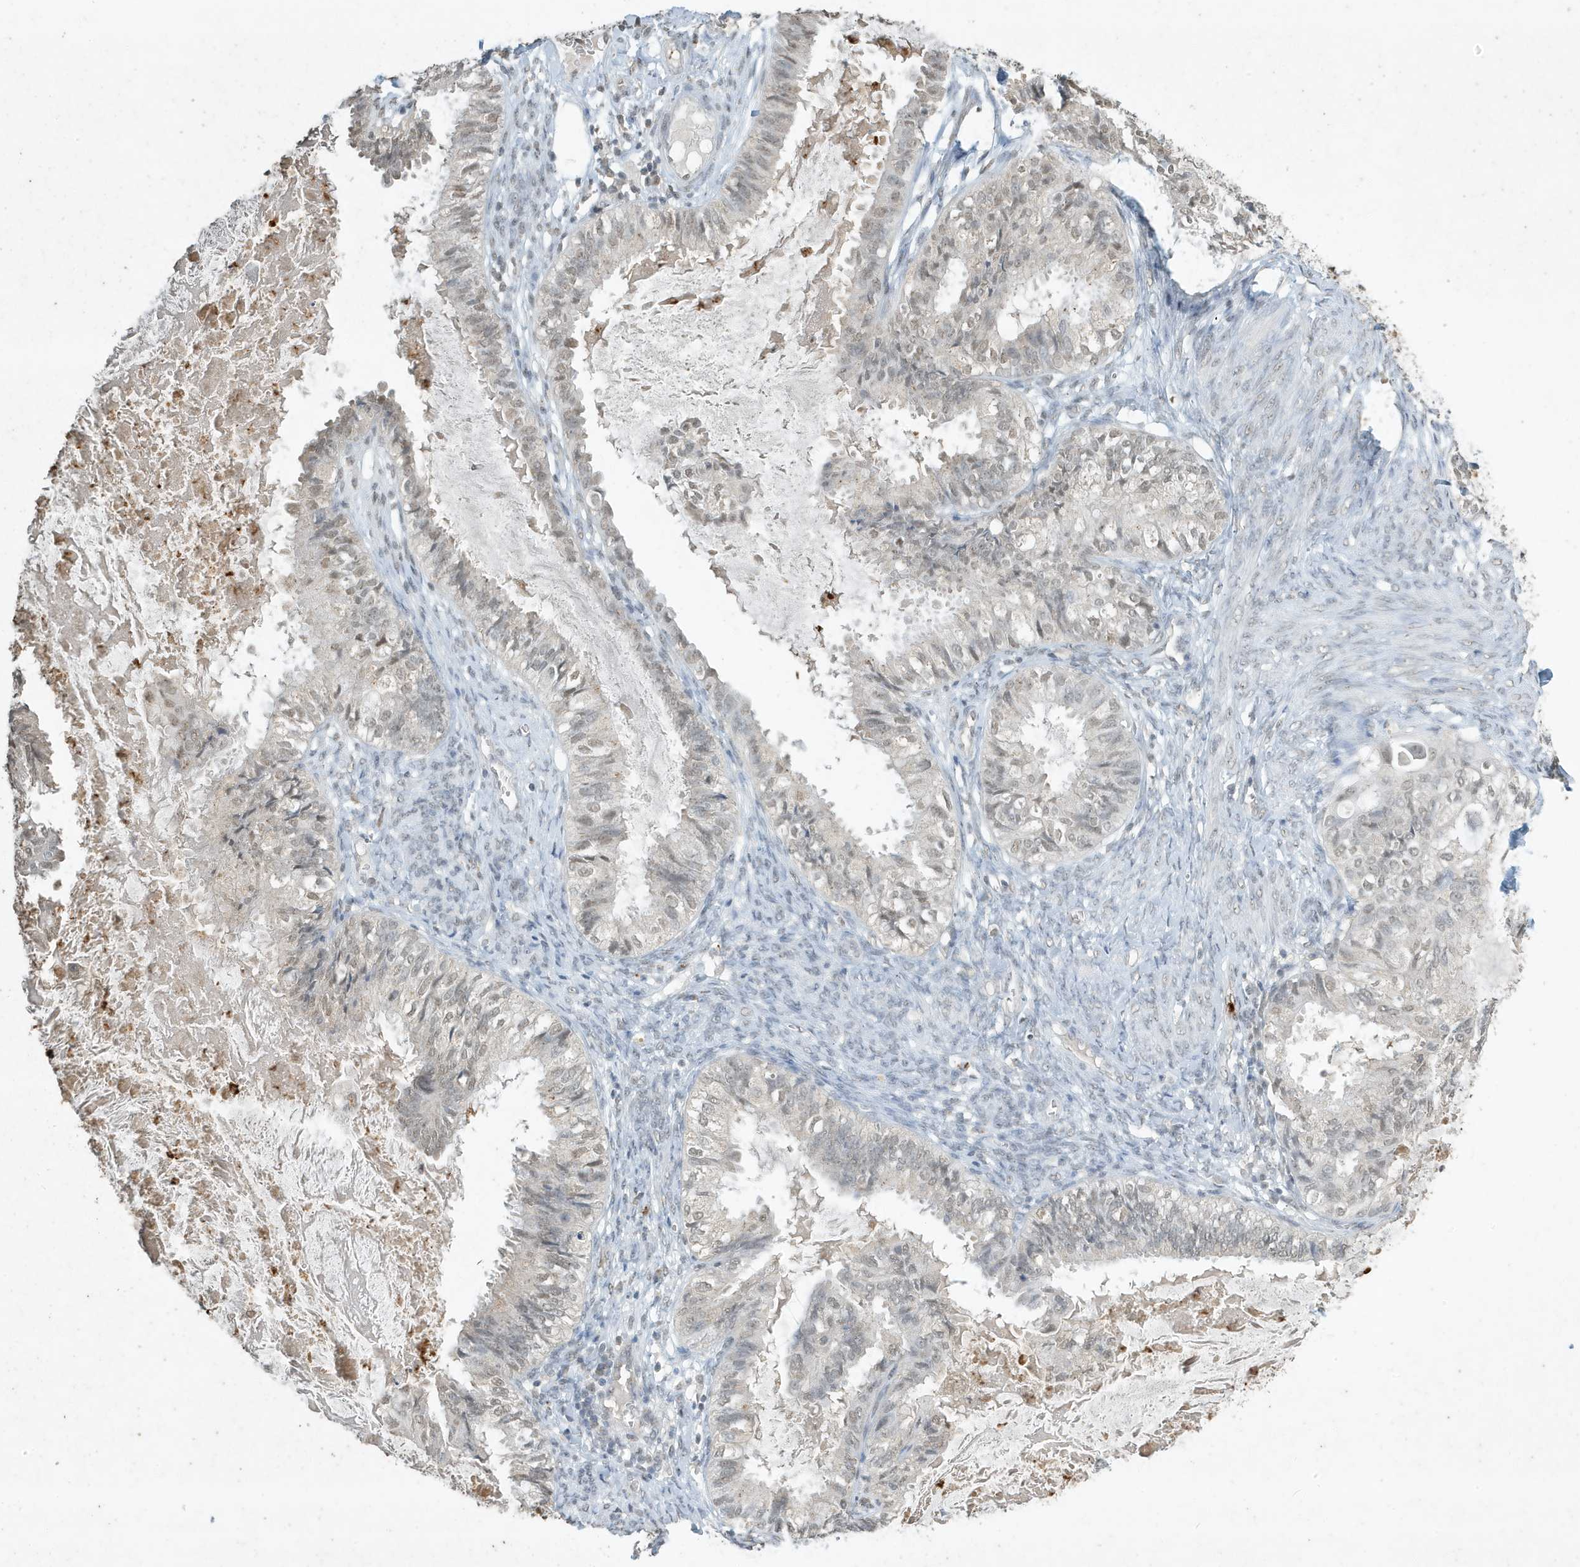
{"staining": {"intensity": "weak", "quantity": "<25%", "location": "nuclear"}, "tissue": "cervical cancer", "cell_type": "Tumor cells", "image_type": "cancer", "snomed": [{"axis": "morphology", "description": "Normal tissue, NOS"}, {"axis": "morphology", "description": "Adenocarcinoma, NOS"}, {"axis": "topography", "description": "Cervix"}, {"axis": "topography", "description": "Endometrium"}], "caption": "Immunohistochemical staining of human cervical cancer exhibits no significant staining in tumor cells.", "gene": "DEFA1", "patient": {"sex": "female", "age": 86}}